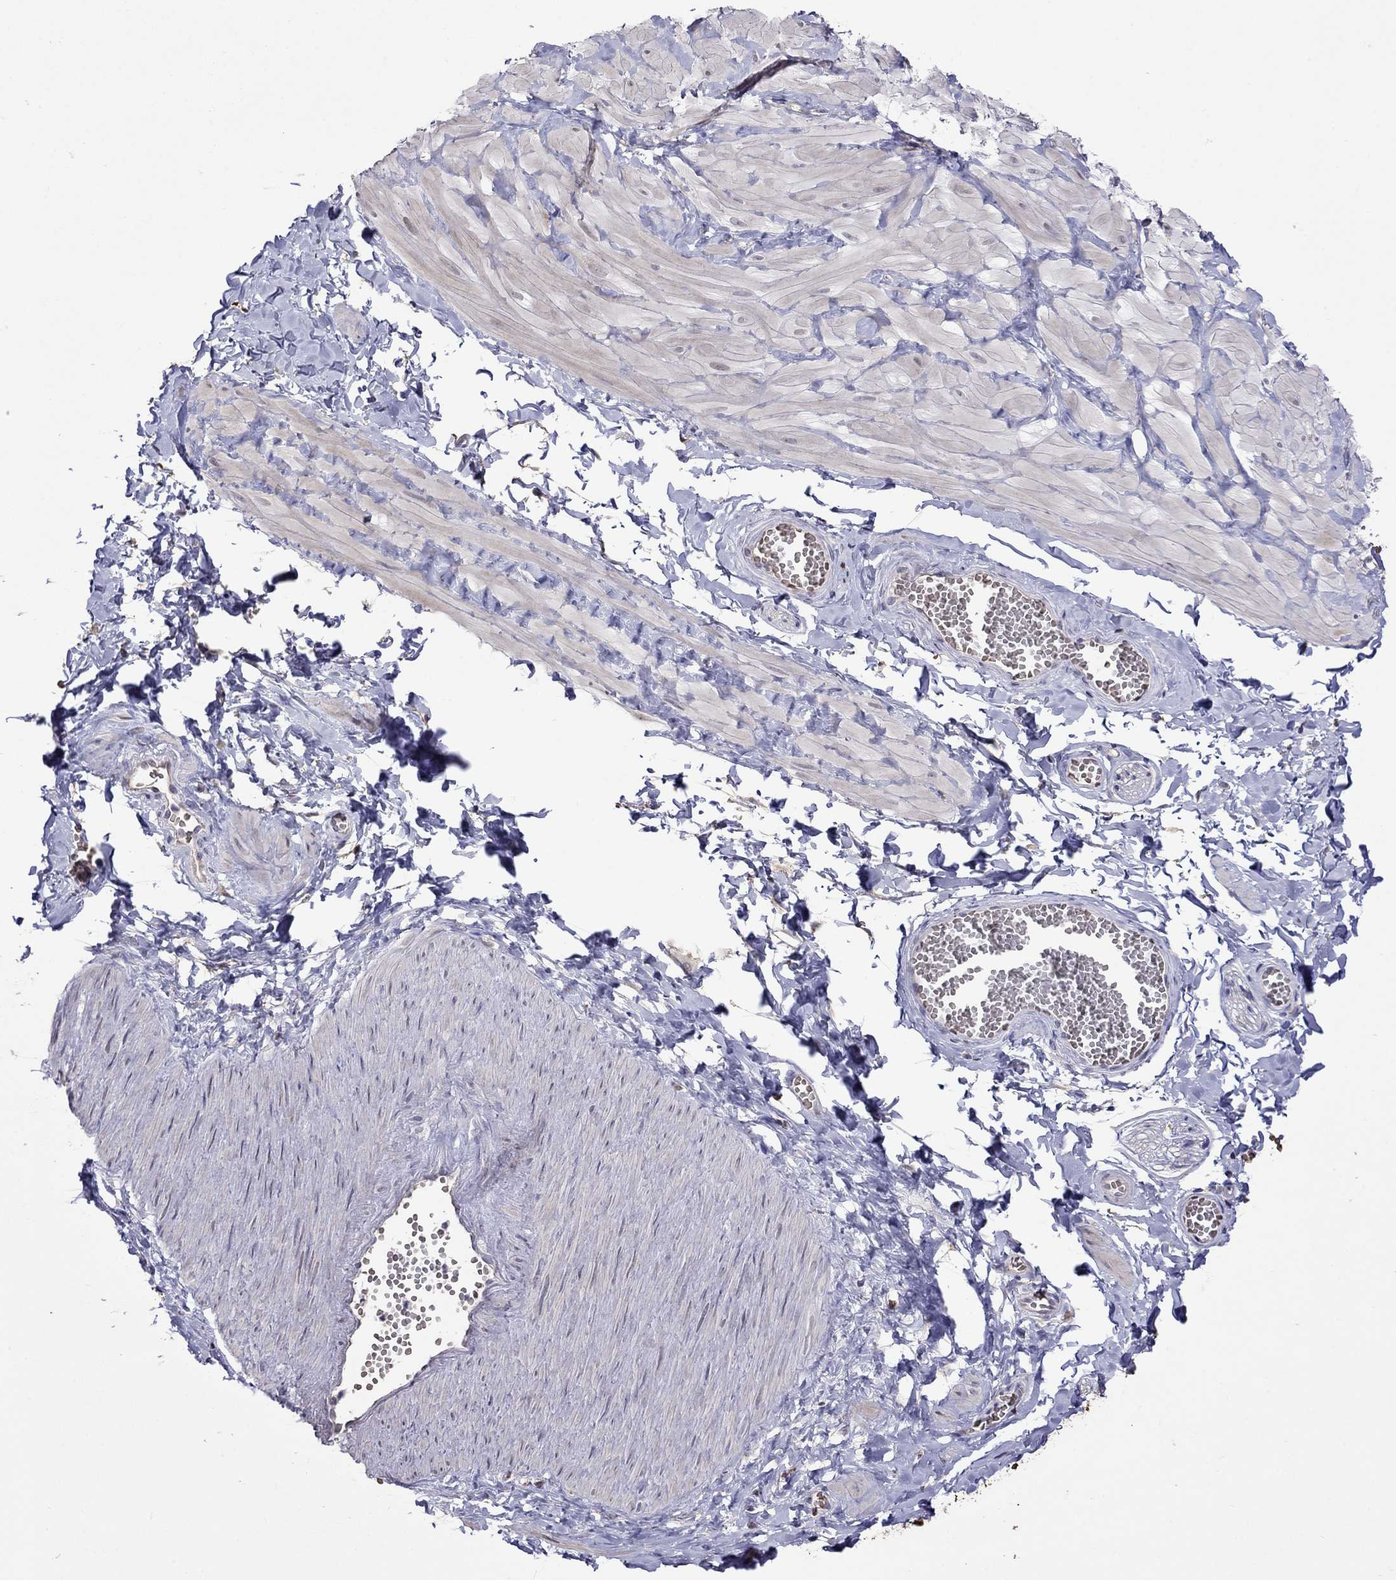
{"staining": {"intensity": "negative", "quantity": "none", "location": "none"}, "tissue": "adipose tissue", "cell_type": "Adipocytes", "image_type": "normal", "snomed": [{"axis": "morphology", "description": "Normal tissue, NOS"}, {"axis": "topography", "description": "Smooth muscle"}, {"axis": "topography", "description": "Peripheral nerve tissue"}], "caption": "An image of adipose tissue stained for a protein reveals no brown staining in adipocytes.", "gene": "ADAM28", "patient": {"sex": "male", "age": 22}}